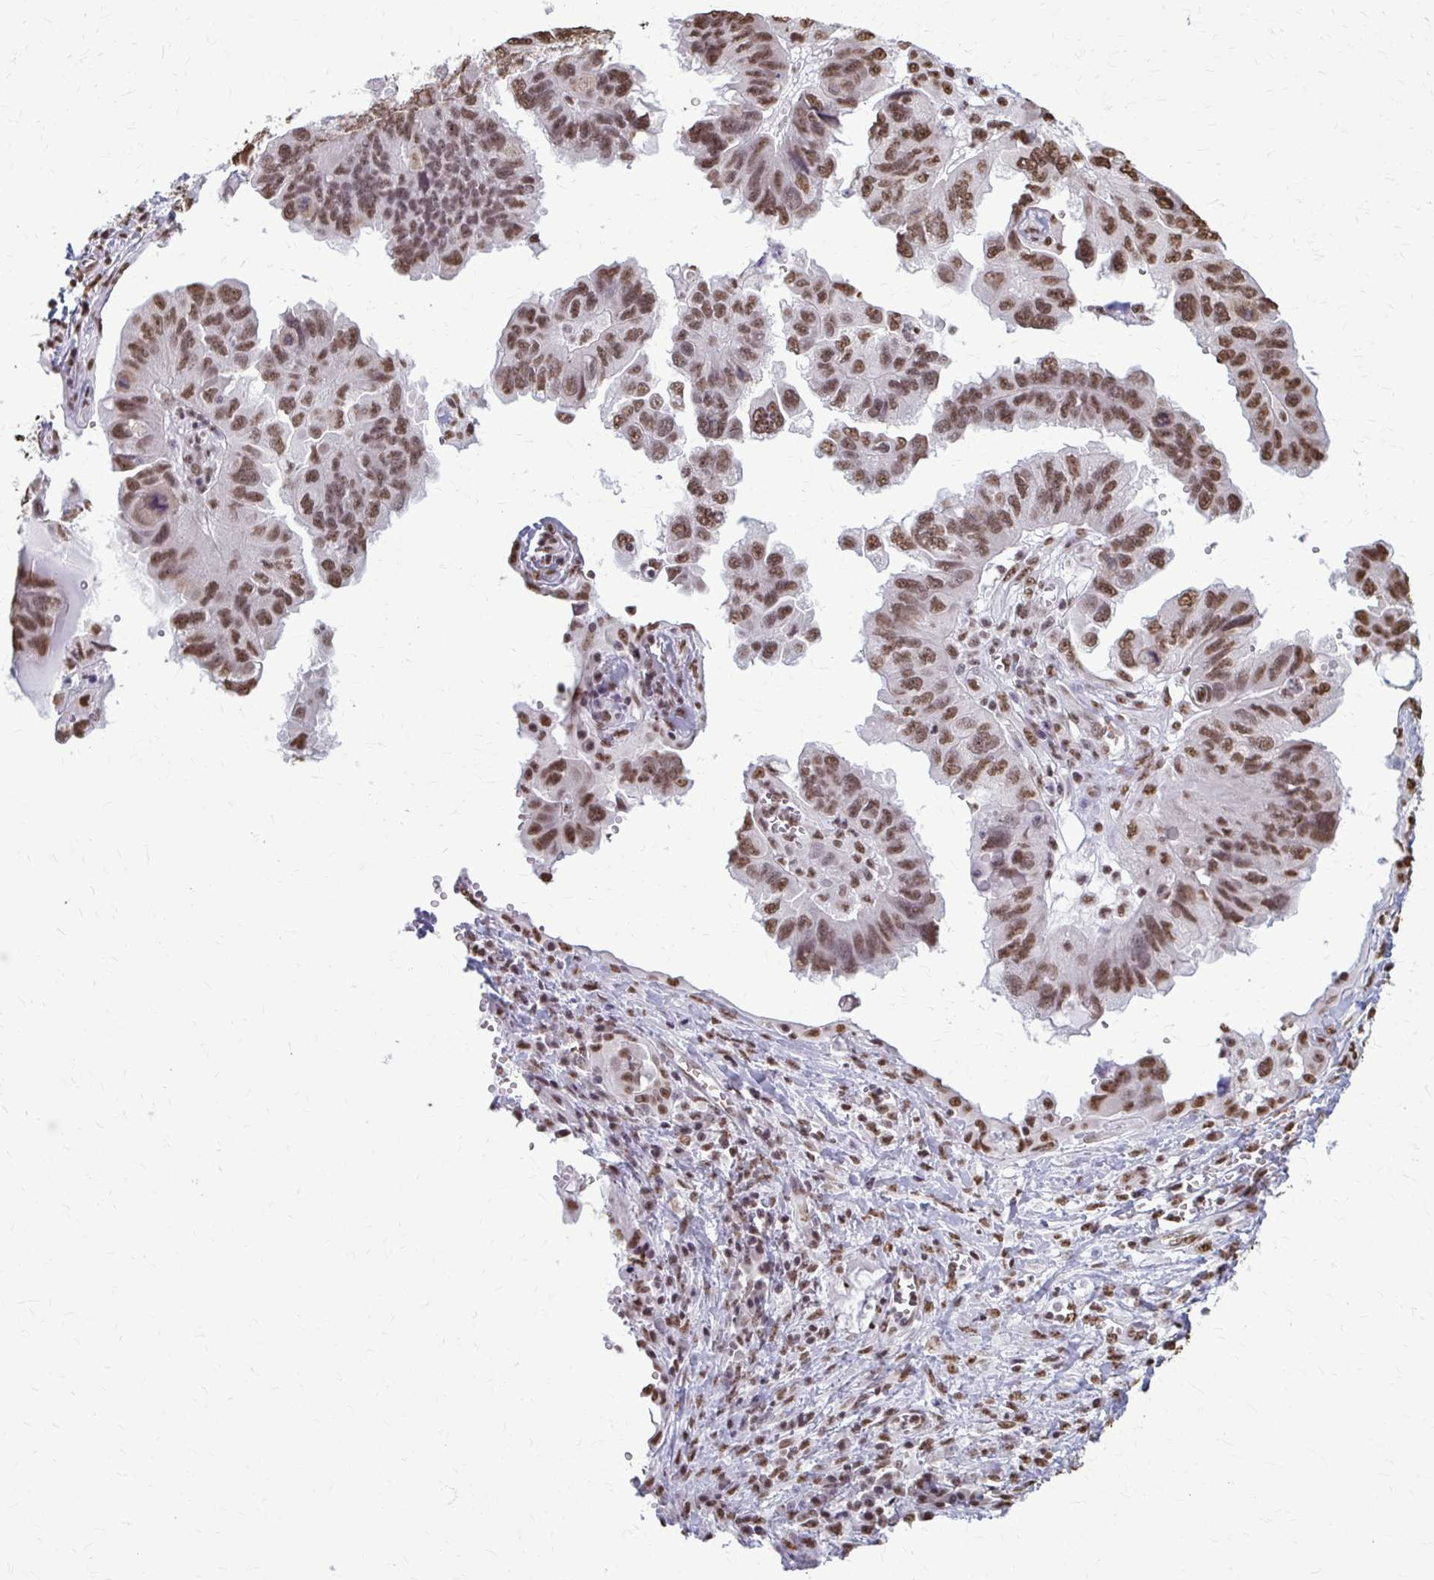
{"staining": {"intensity": "moderate", "quantity": ">75%", "location": "nuclear"}, "tissue": "ovarian cancer", "cell_type": "Tumor cells", "image_type": "cancer", "snomed": [{"axis": "morphology", "description": "Cystadenocarcinoma, serous, NOS"}, {"axis": "topography", "description": "Ovary"}], "caption": "Immunohistochemical staining of ovarian cancer exhibits moderate nuclear protein positivity in about >75% of tumor cells.", "gene": "SNRPA", "patient": {"sex": "female", "age": 79}}